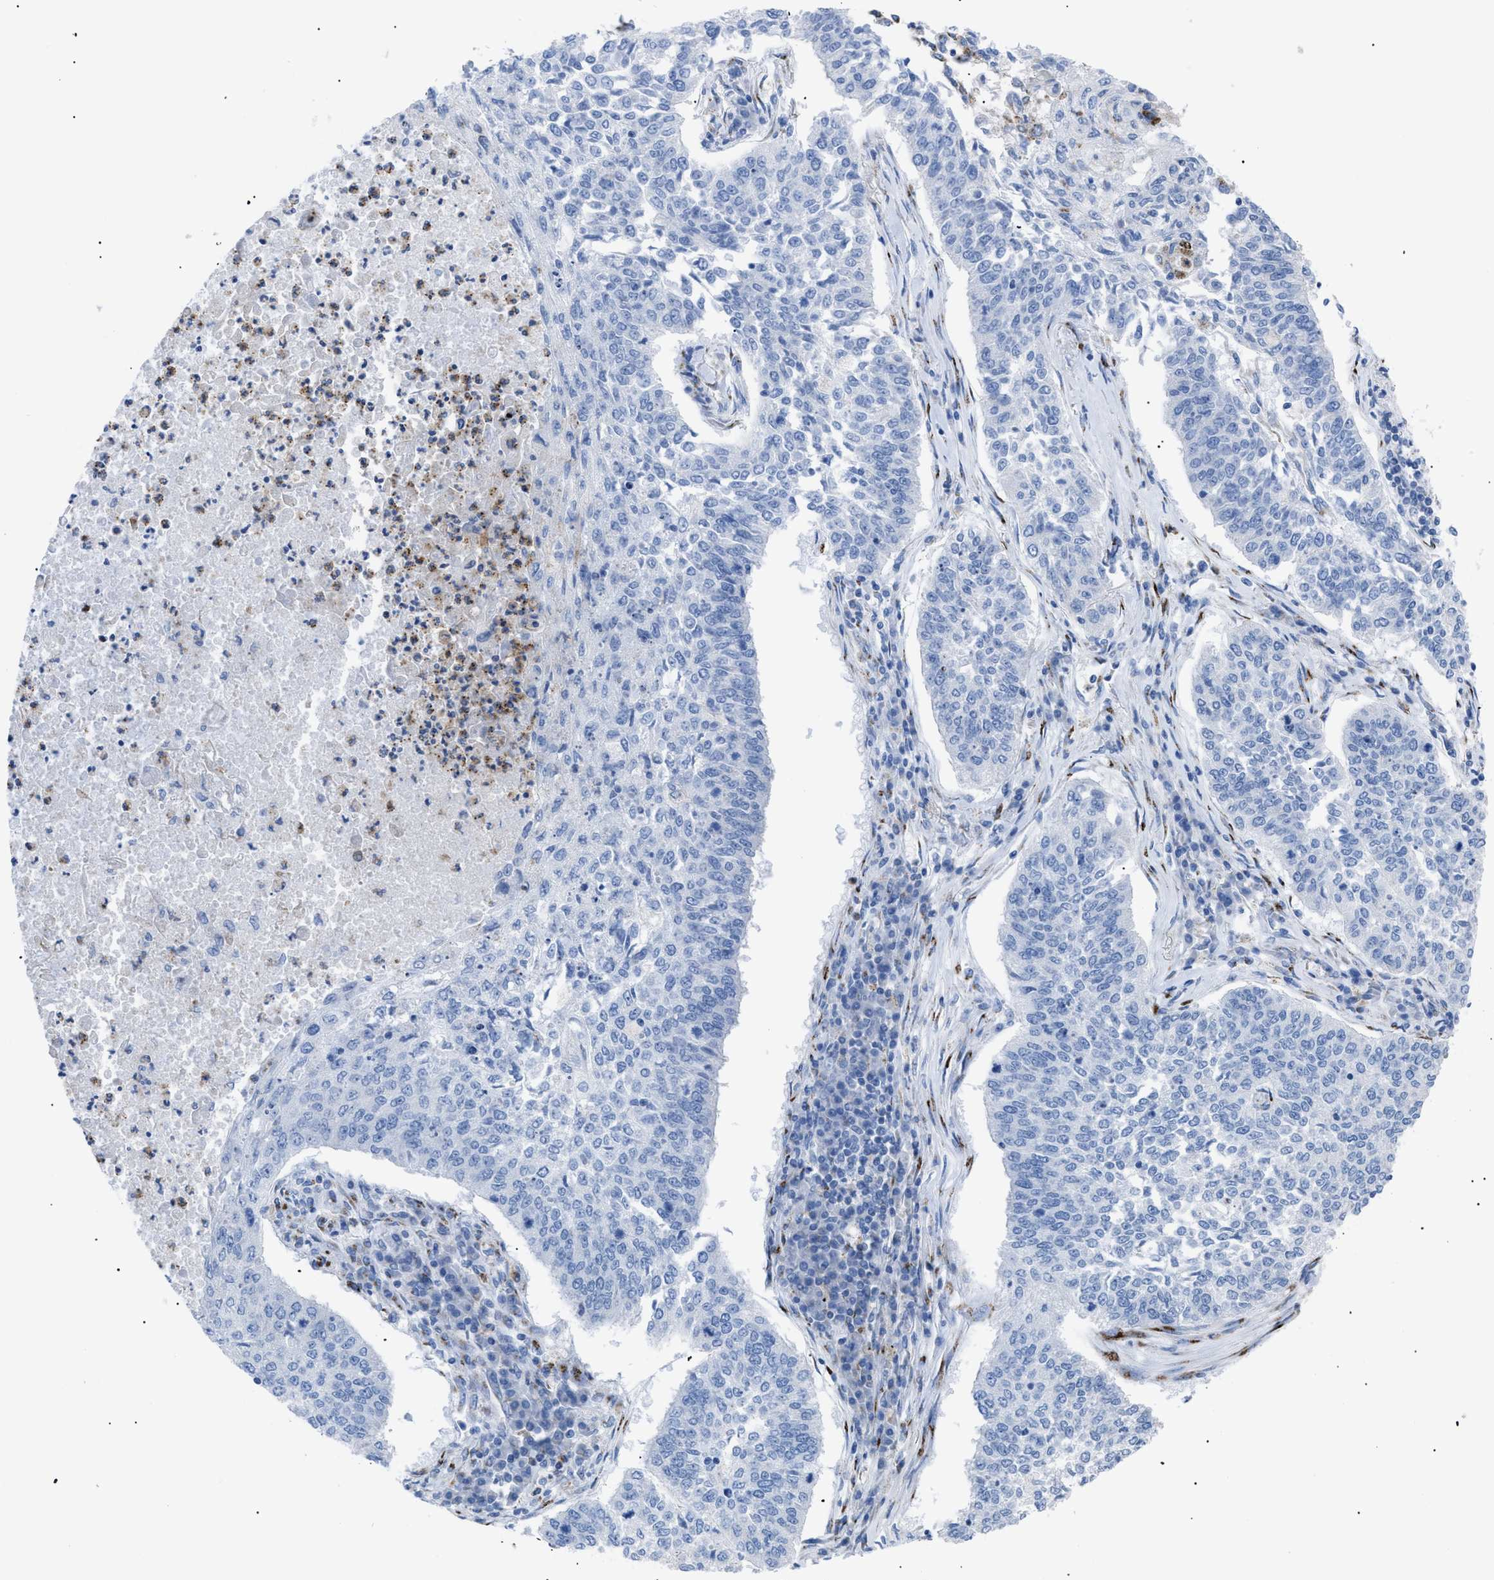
{"staining": {"intensity": "negative", "quantity": "none", "location": "none"}, "tissue": "lung cancer", "cell_type": "Tumor cells", "image_type": "cancer", "snomed": [{"axis": "morphology", "description": "Normal tissue, NOS"}, {"axis": "morphology", "description": "Squamous cell carcinoma, NOS"}, {"axis": "topography", "description": "Cartilage tissue"}, {"axis": "topography", "description": "Bronchus"}, {"axis": "topography", "description": "Lung"}], "caption": "A histopathology image of lung cancer (squamous cell carcinoma) stained for a protein exhibits no brown staining in tumor cells. (Immunohistochemistry, brightfield microscopy, high magnification).", "gene": "TMEM17", "patient": {"sex": "female", "age": 49}}